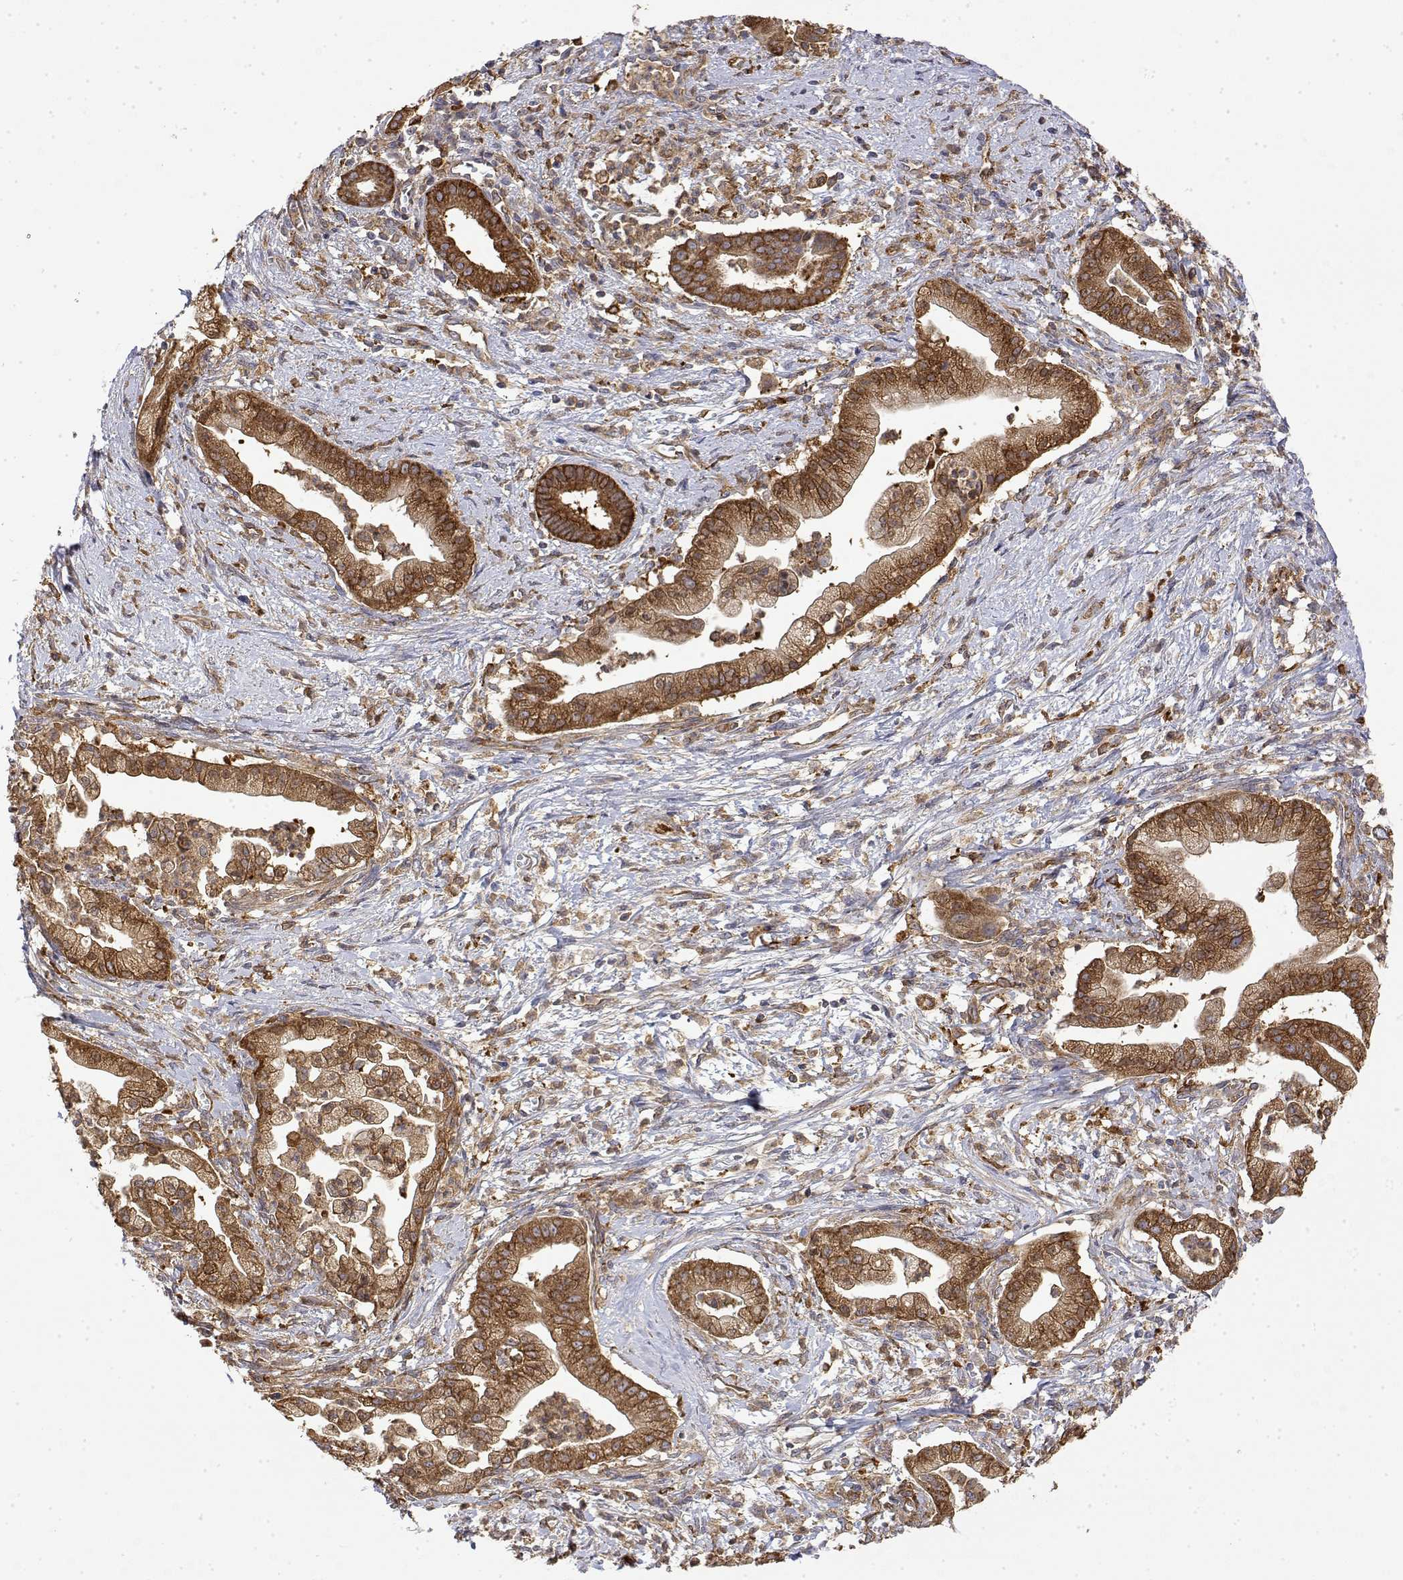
{"staining": {"intensity": "strong", "quantity": ">75%", "location": "cytoplasmic/membranous"}, "tissue": "pancreatic cancer", "cell_type": "Tumor cells", "image_type": "cancer", "snomed": [{"axis": "morphology", "description": "Normal tissue, NOS"}, {"axis": "morphology", "description": "Adenocarcinoma, NOS"}, {"axis": "topography", "description": "Lymph node"}, {"axis": "topography", "description": "Pancreas"}], "caption": "Approximately >75% of tumor cells in pancreatic adenocarcinoma demonstrate strong cytoplasmic/membranous protein staining as visualized by brown immunohistochemical staining.", "gene": "PACSIN2", "patient": {"sex": "female", "age": 58}}